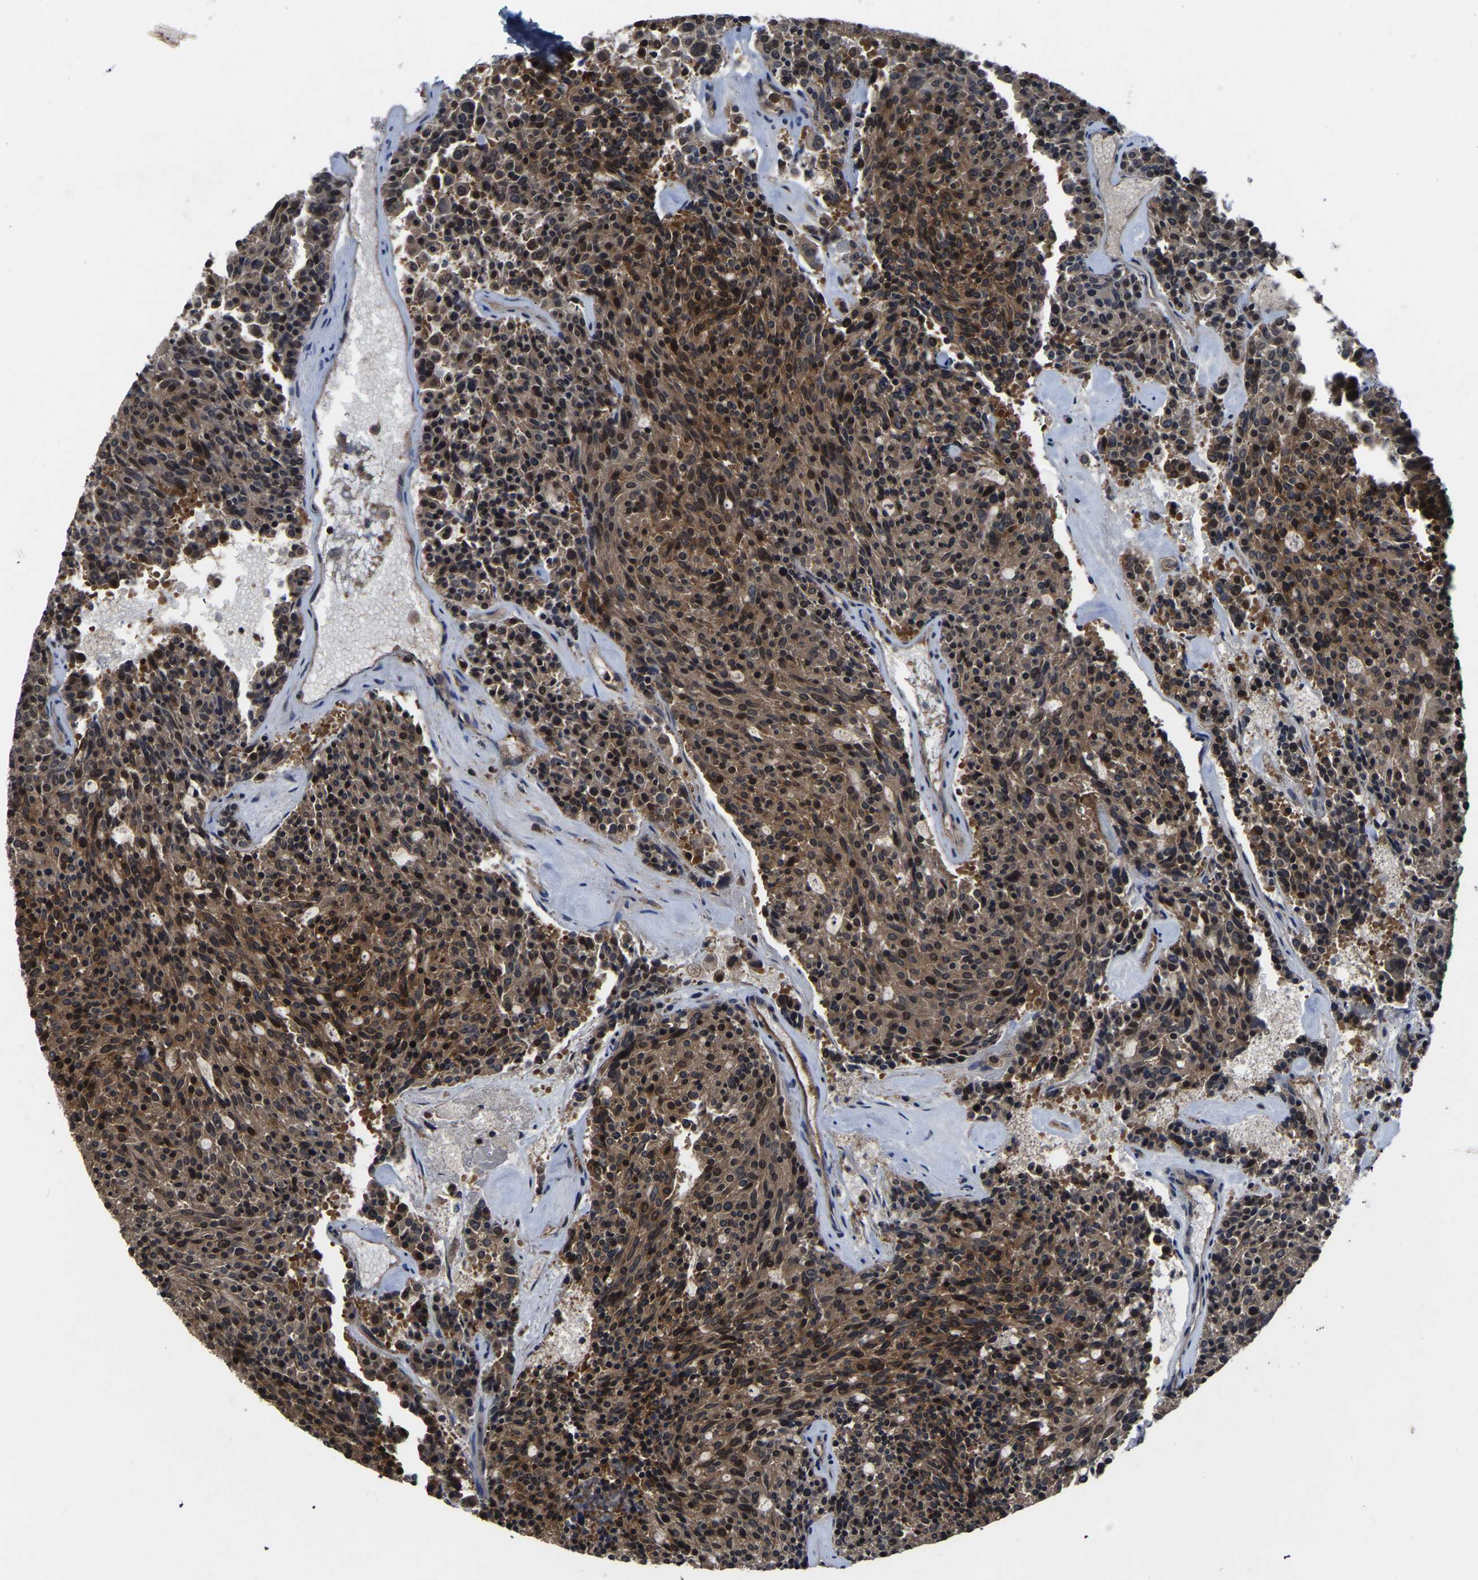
{"staining": {"intensity": "moderate", "quantity": ">75%", "location": "cytoplasmic/membranous,nuclear"}, "tissue": "carcinoid", "cell_type": "Tumor cells", "image_type": "cancer", "snomed": [{"axis": "morphology", "description": "Carcinoid, malignant, NOS"}, {"axis": "topography", "description": "Pancreas"}], "caption": "Moderate cytoplasmic/membranous and nuclear protein expression is present in about >75% of tumor cells in malignant carcinoid. (DAB IHC, brown staining for protein, blue staining for nuclei).", "gene": "FGD5", "patient": {"sex": "female", "age": 54}}